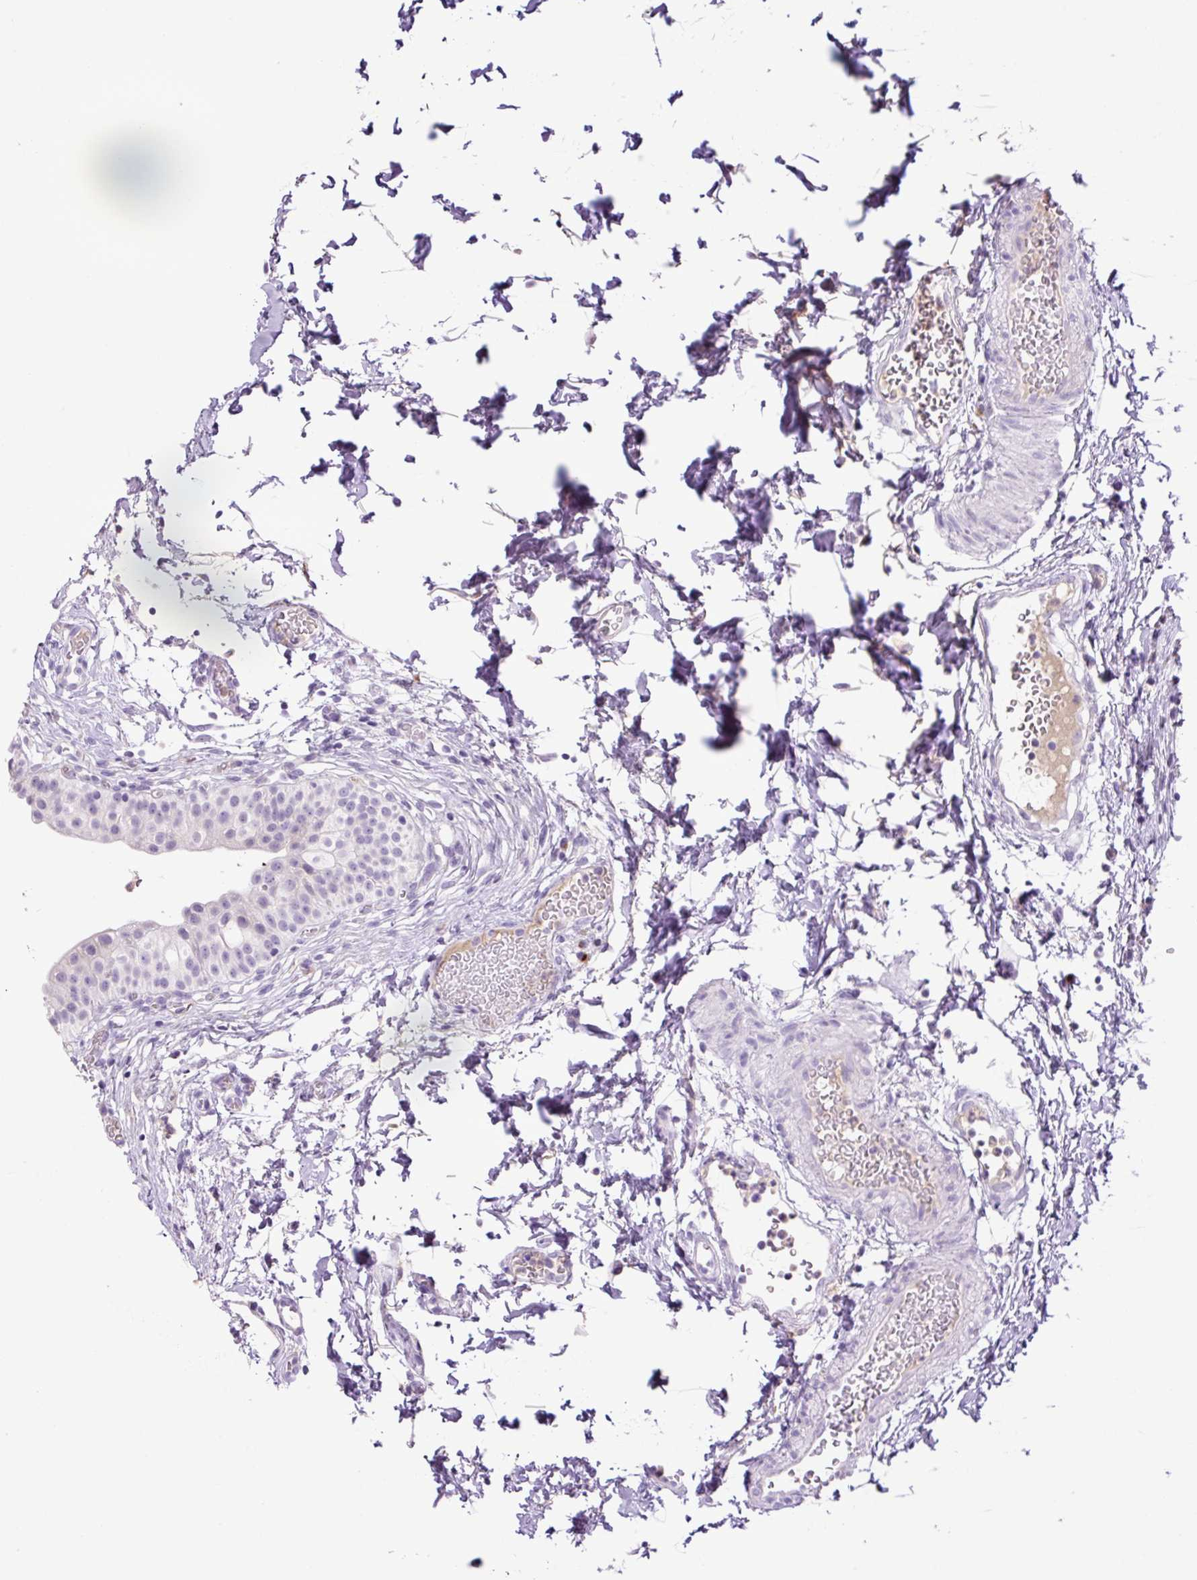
{"staining": {"intensity": "negative", "quantity": "none", "location": "none"}, "tissue": "urinary bladder", "cell_type": "Urothelial cells", "image_type": "normal", "snomed": [{"axis": "morphology", "description": "Normal tissue, NOS"}, {"axis": "topography", "description": "Urinary bladder"}, {"axis": "topography", "description": "Peripheral nerve tissue"}], "caption": "Immunohistochemistry (IHC) of benign human urinary bladder shows no expression in urothelial cells. The staining is performed using DAB (3,3'-diaminobenzidine) brown chromogen with nuclei counter-stained in using hematoxylin.", "gene": "MFSD3", "patient": {"sex": "male", "age": 55}}